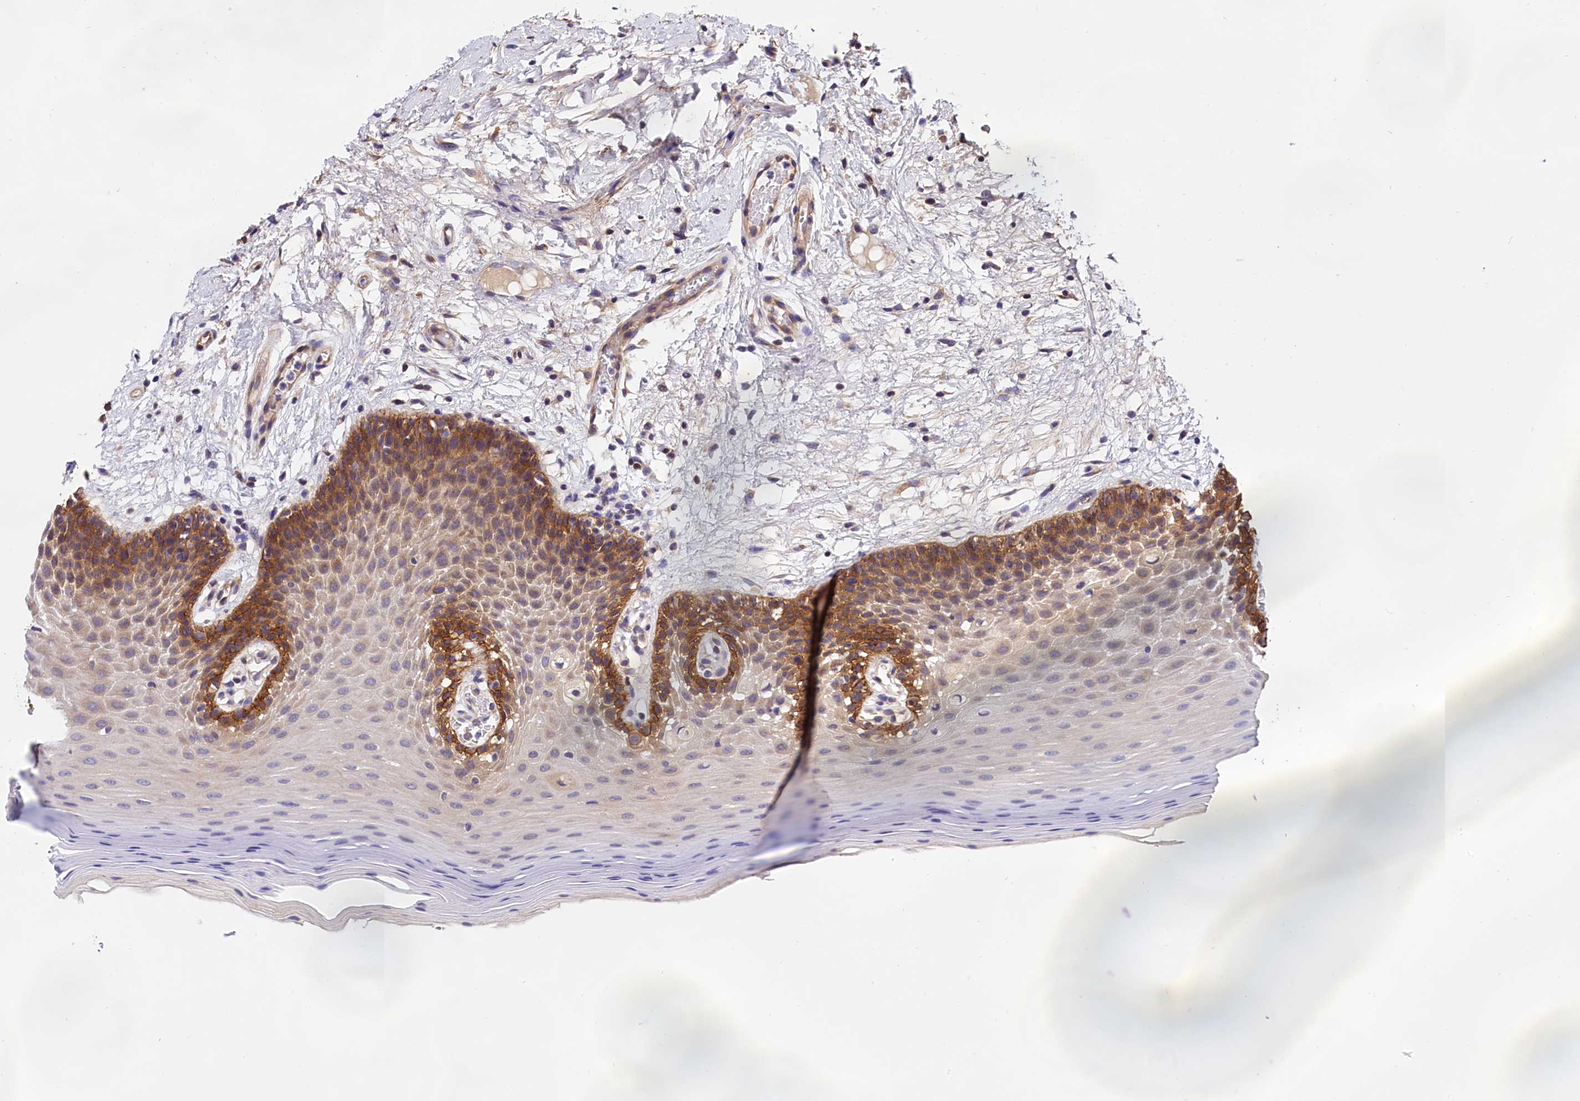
{"staining": {"intensity": "moderate", "quantity": "25%-75%", "location": "cytoplasmic/membranous"}, "tissue": "oral mucosa", "cell_type": "Squamous epithelial cells", "image_type": "normal", "snomed": [{"axis": "morphology", "description": "Normal tissue, NOS"}, {"axis": "topography", "description": "Oral tissue"}, {"axis": "topography", "description": "Tounge, NOS"}], "caption": "DAB (3,3'-diaminobenzidine) immunohistochemical staining of normal human oral mucosa displays moderate cytoplasmic/membranous protein expression in about 25%-75% of squamous epithelial cells.", "gene": "OAS3", "patient": {"sex": "male", "age": 47}}